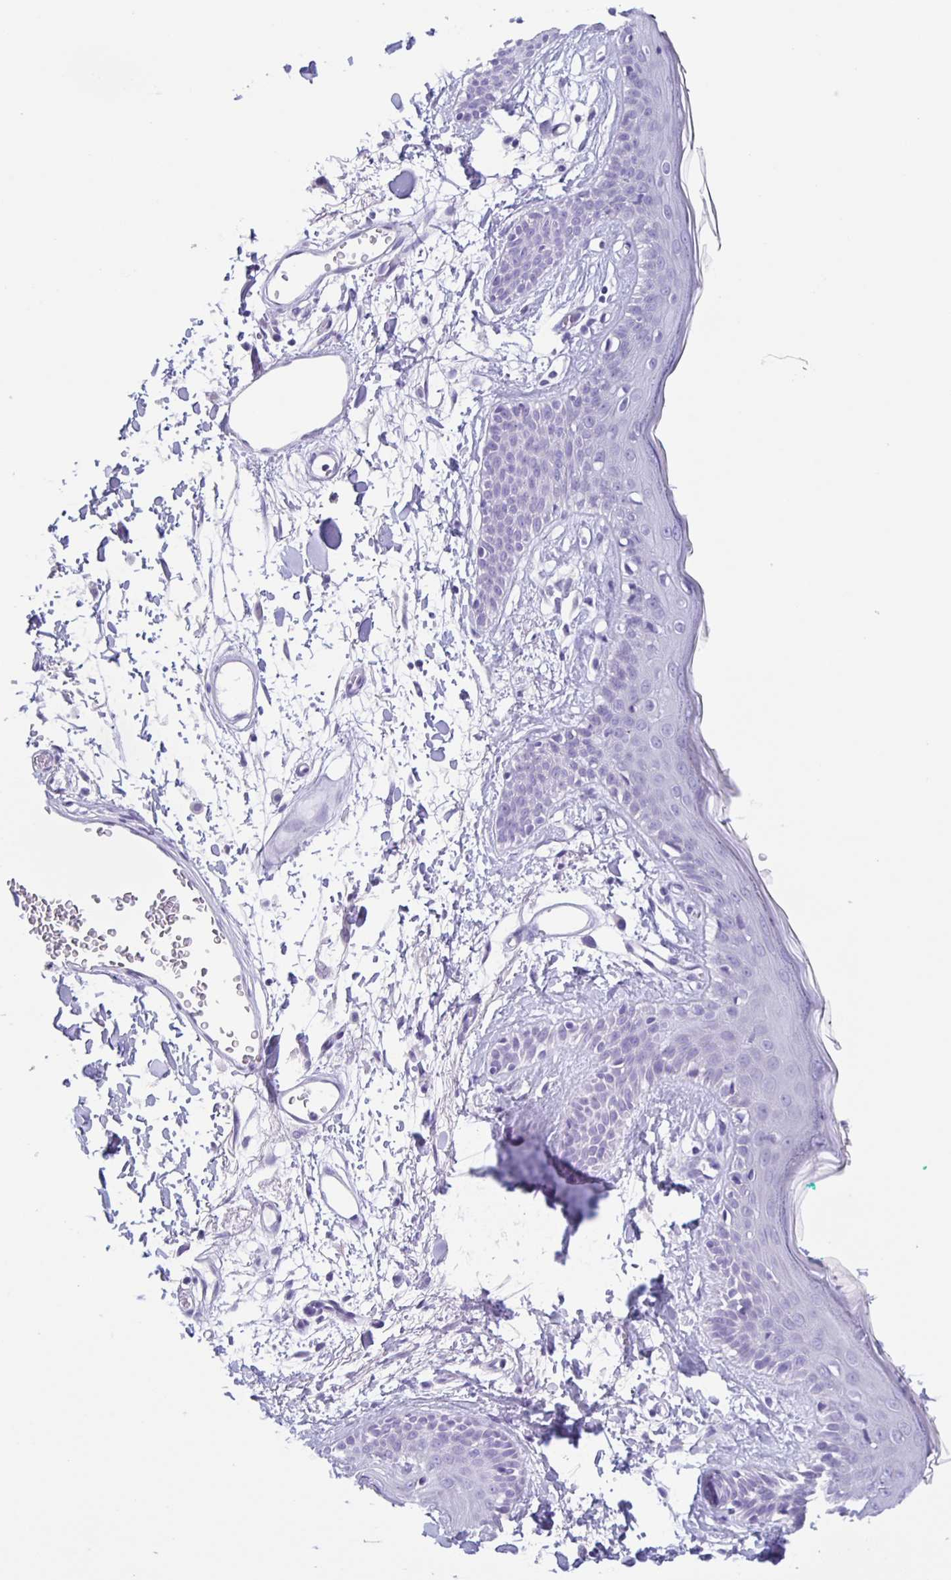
{"staining": {"intensity": "negative", "quantity": "none", "location": "none"}, "tissue": "skin", "cell_type": "Fibroblasts", "image_type": "normal", "snomed": [{"axis": "morphology", "description": "Normal tissue, NOS"}, {"axis": "topography", "description": "Skin"}], "caption": "Human skin stained for a protein using immunohistochemistry demonstrates no staining in fibroblasts.", "gene": "TGIF2LX", "patient": {"sex": "male", "age": 79}}